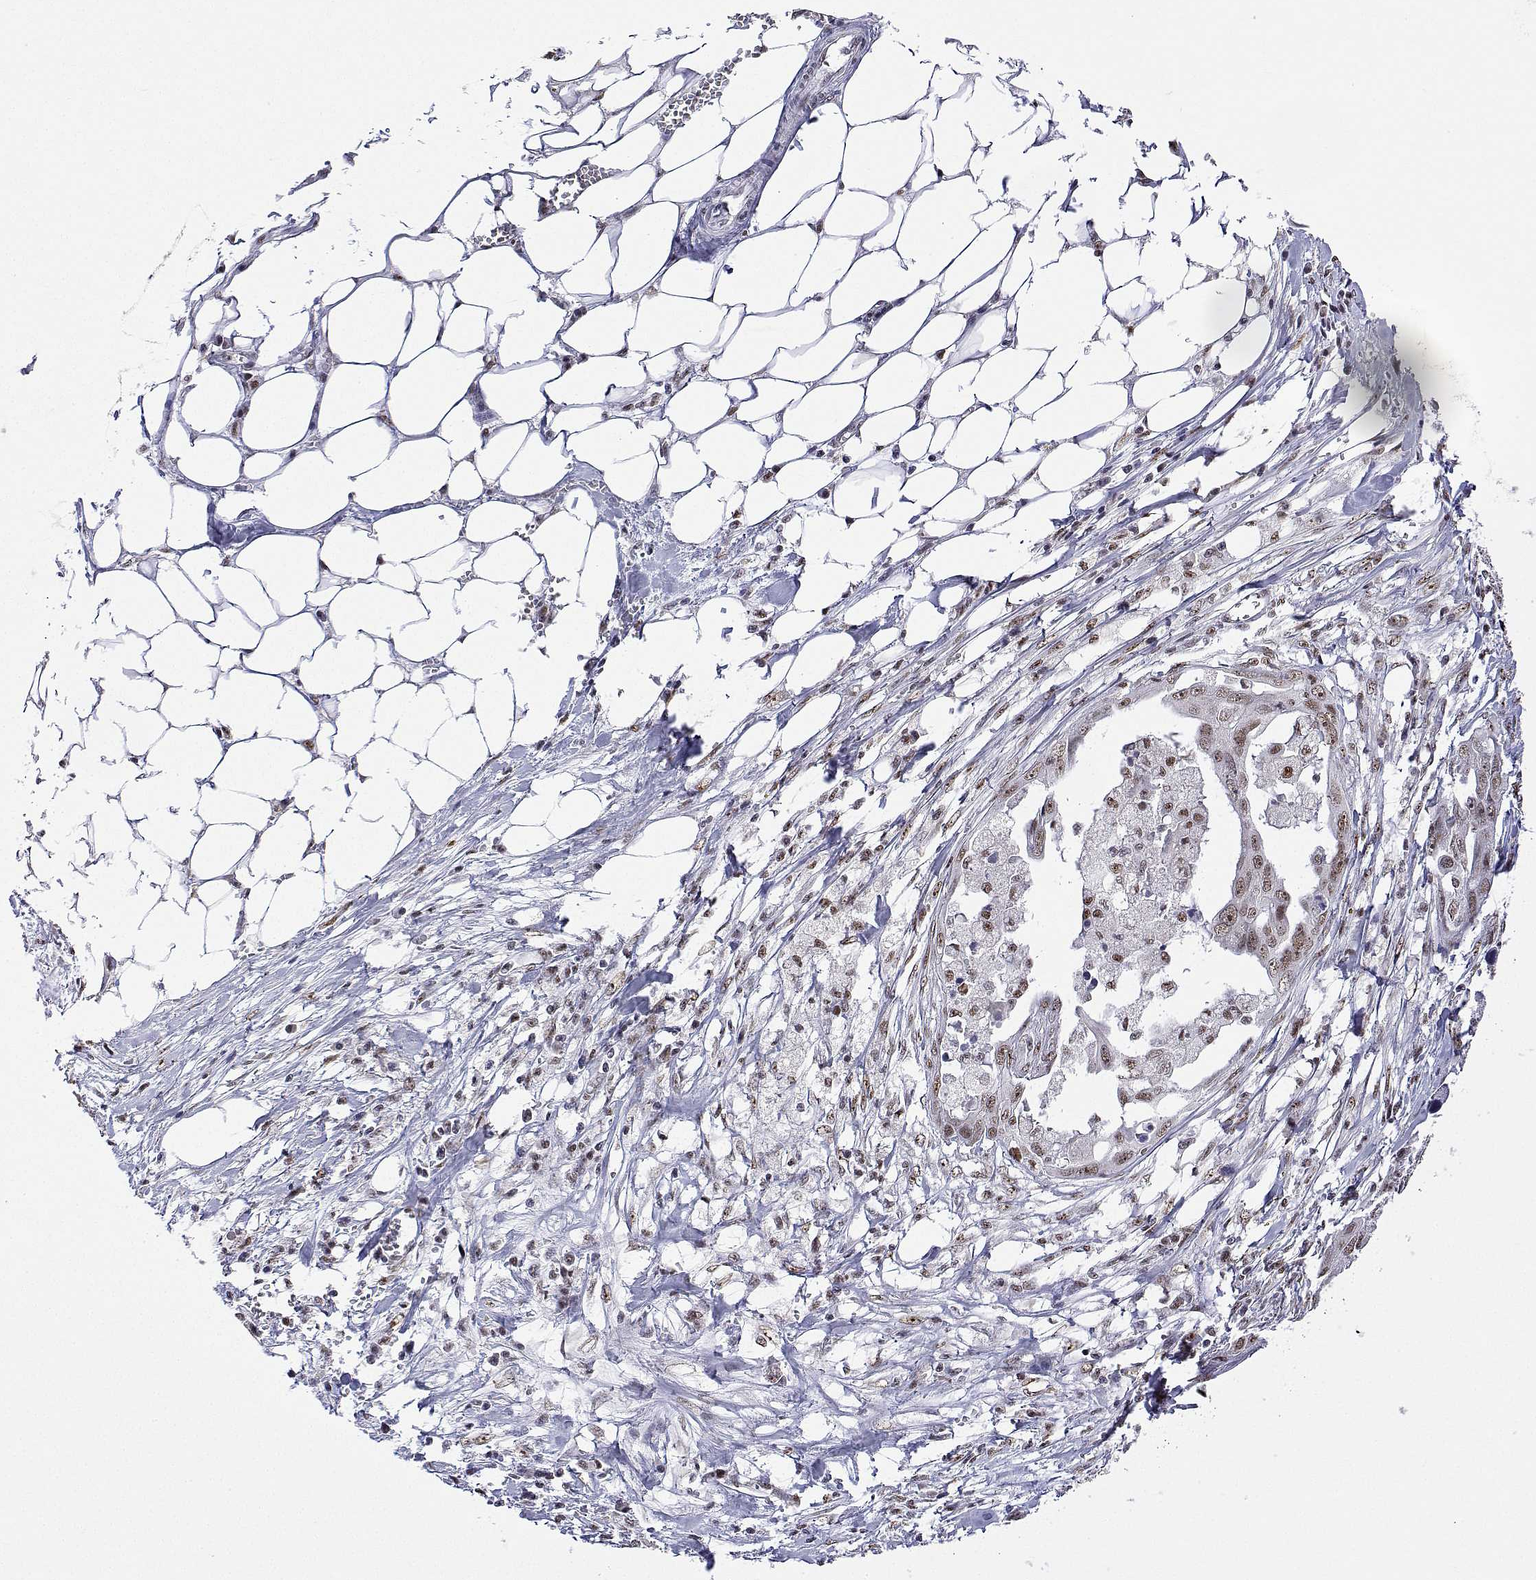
{"staining": {"intensity": "moderate", "quantity": ">75%", "location": "nuclear"}, "tissue": "ovarian cancer", "cell_type": "Tumor cells", "image_type": "cancer", "snomed": [{"axis": "morphology", "description": "Carcinoma, endometroid"}, {"axis": "topography", "description": "Ovary"}], "caption": "Immunohistochemistry staining of ovarian endometroid carcinoma, which reveals medium levels of moderate nuclear positivity in about >75% of tumor cells indicating moderate nuclear protein positivity. The staining was performed using DAB (3,3'-diaminobenzidine) (brown) for protein detection and nuclei were counterstained in hematoxylin (blue).", "gene": "ADAR", "patient": {"sex": "female", "age": 70}}